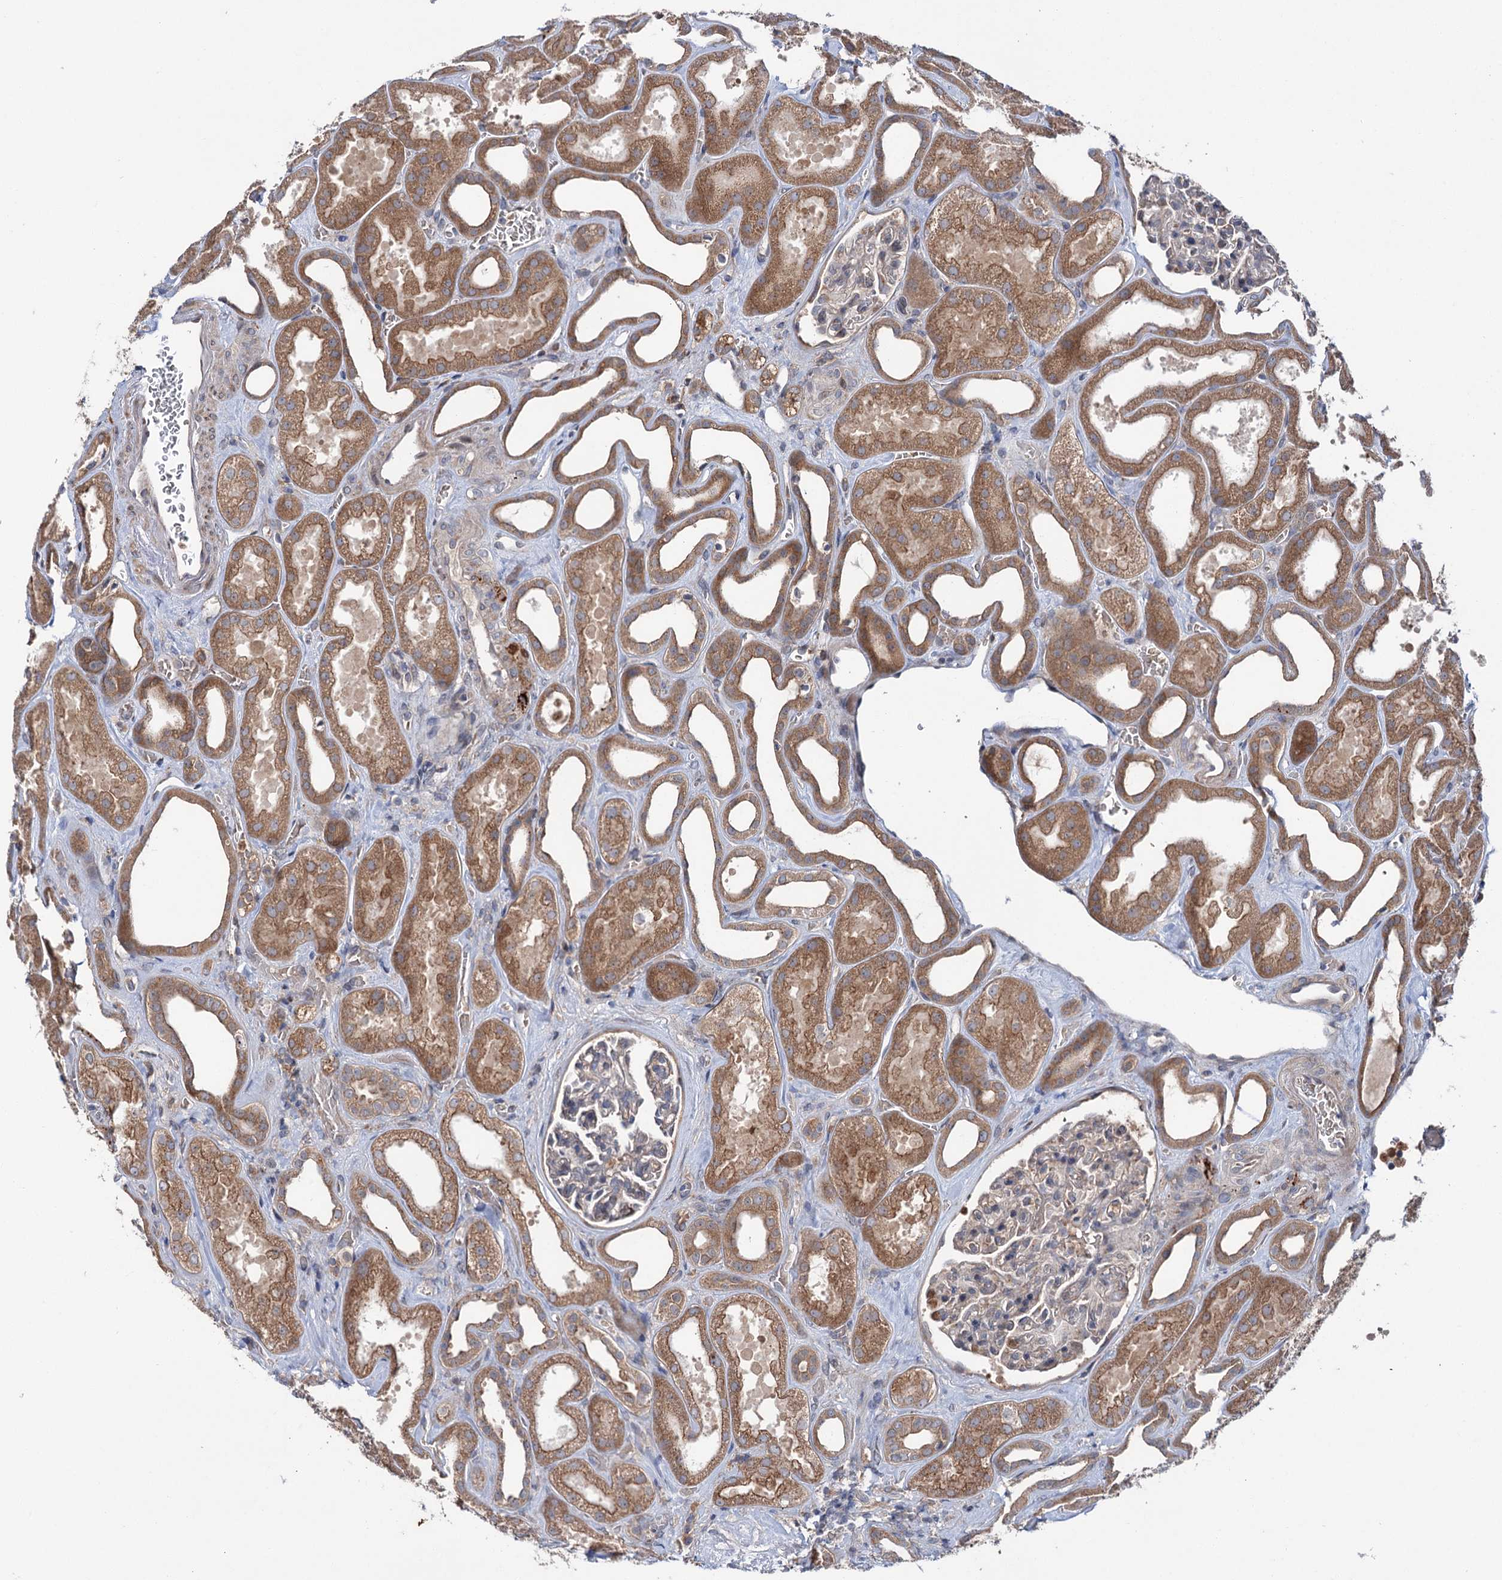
{"staining": {"intensity": "weak", "quantity": "<25%", "location": "cytoplasmic/membranous"}, "tissue": "kidney", "cell_type": "Cells in glomeruli", "image_type": "normal", "snomed": [{"axis": "morphology", "description": "Normal tissue, NOS"}, {"axis": "morphology", "description": "Adenocarcinoma, NOS"}, {"axis": "topography", "description": "Kidney"}], "caption": "IHC histopathology image of normal kidney stained for a protein (brown), which shows no expression in cells in glomeruli. The staining is performed using DAB brown chromogen with nuclei counter-stained in using hematoxylin.", "gene": "PTPN3", "patient": {"sex": "female", "age": 68}}